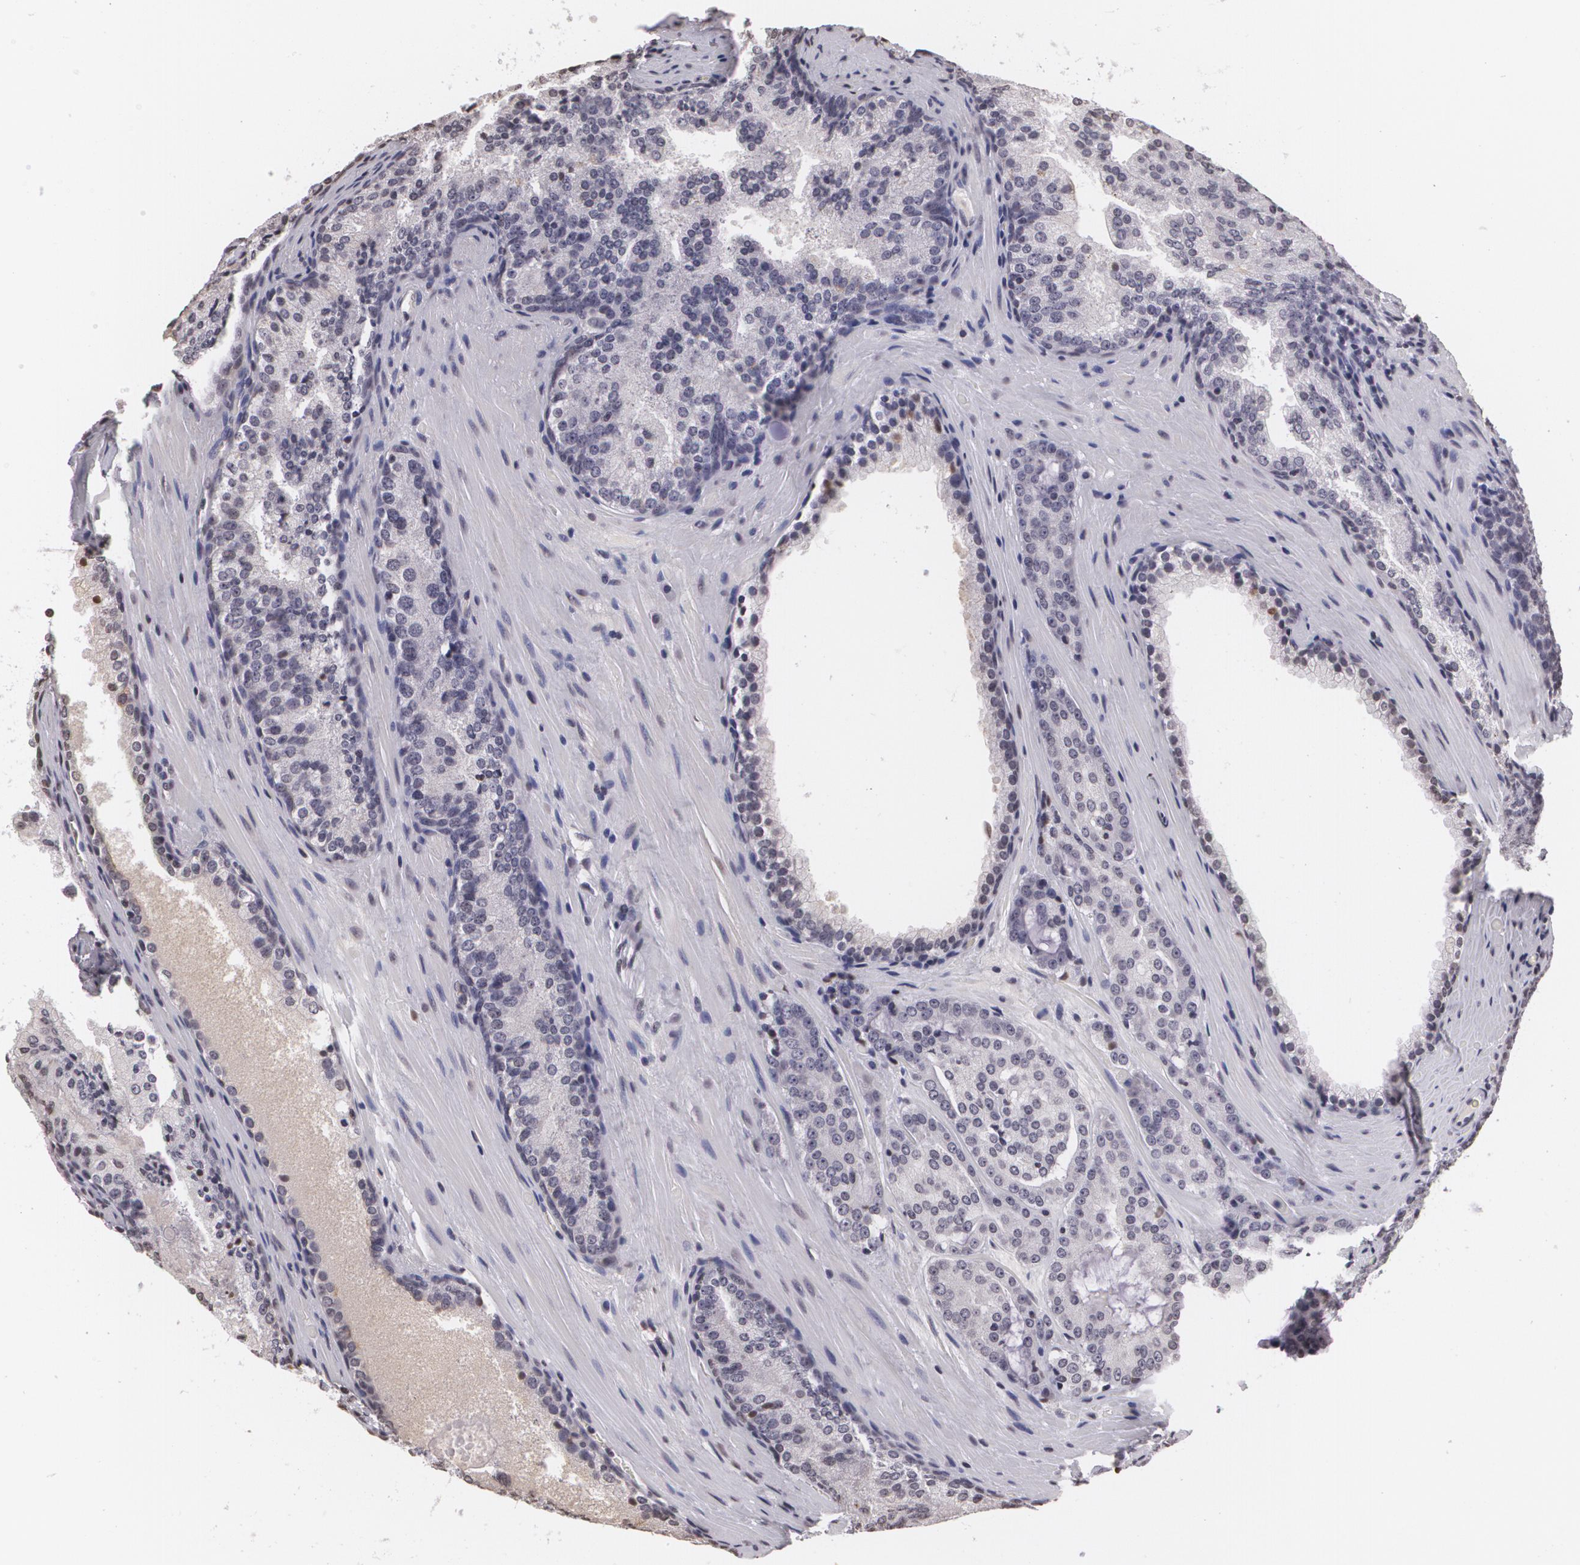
{"staining": {"intensity": "negative", "quantity": "none", "location": "none"}, "tissue": "prostate cancer", "cell_type": "Tumor cells", "image_type": "cancer", "snomed": [{"axis": "morphology", "description": "Adenocarcinoma, Medium grade"}, {"axis": "topography", "description": "Prostate"}], "caption": "IHC image of prostate cancer stained for a protein (brown), which exhibits no expression in tumor cells. Nuclei are stained in blue.", "gene": "MUC1", "patient": {"sex": "male", "age": 72}}